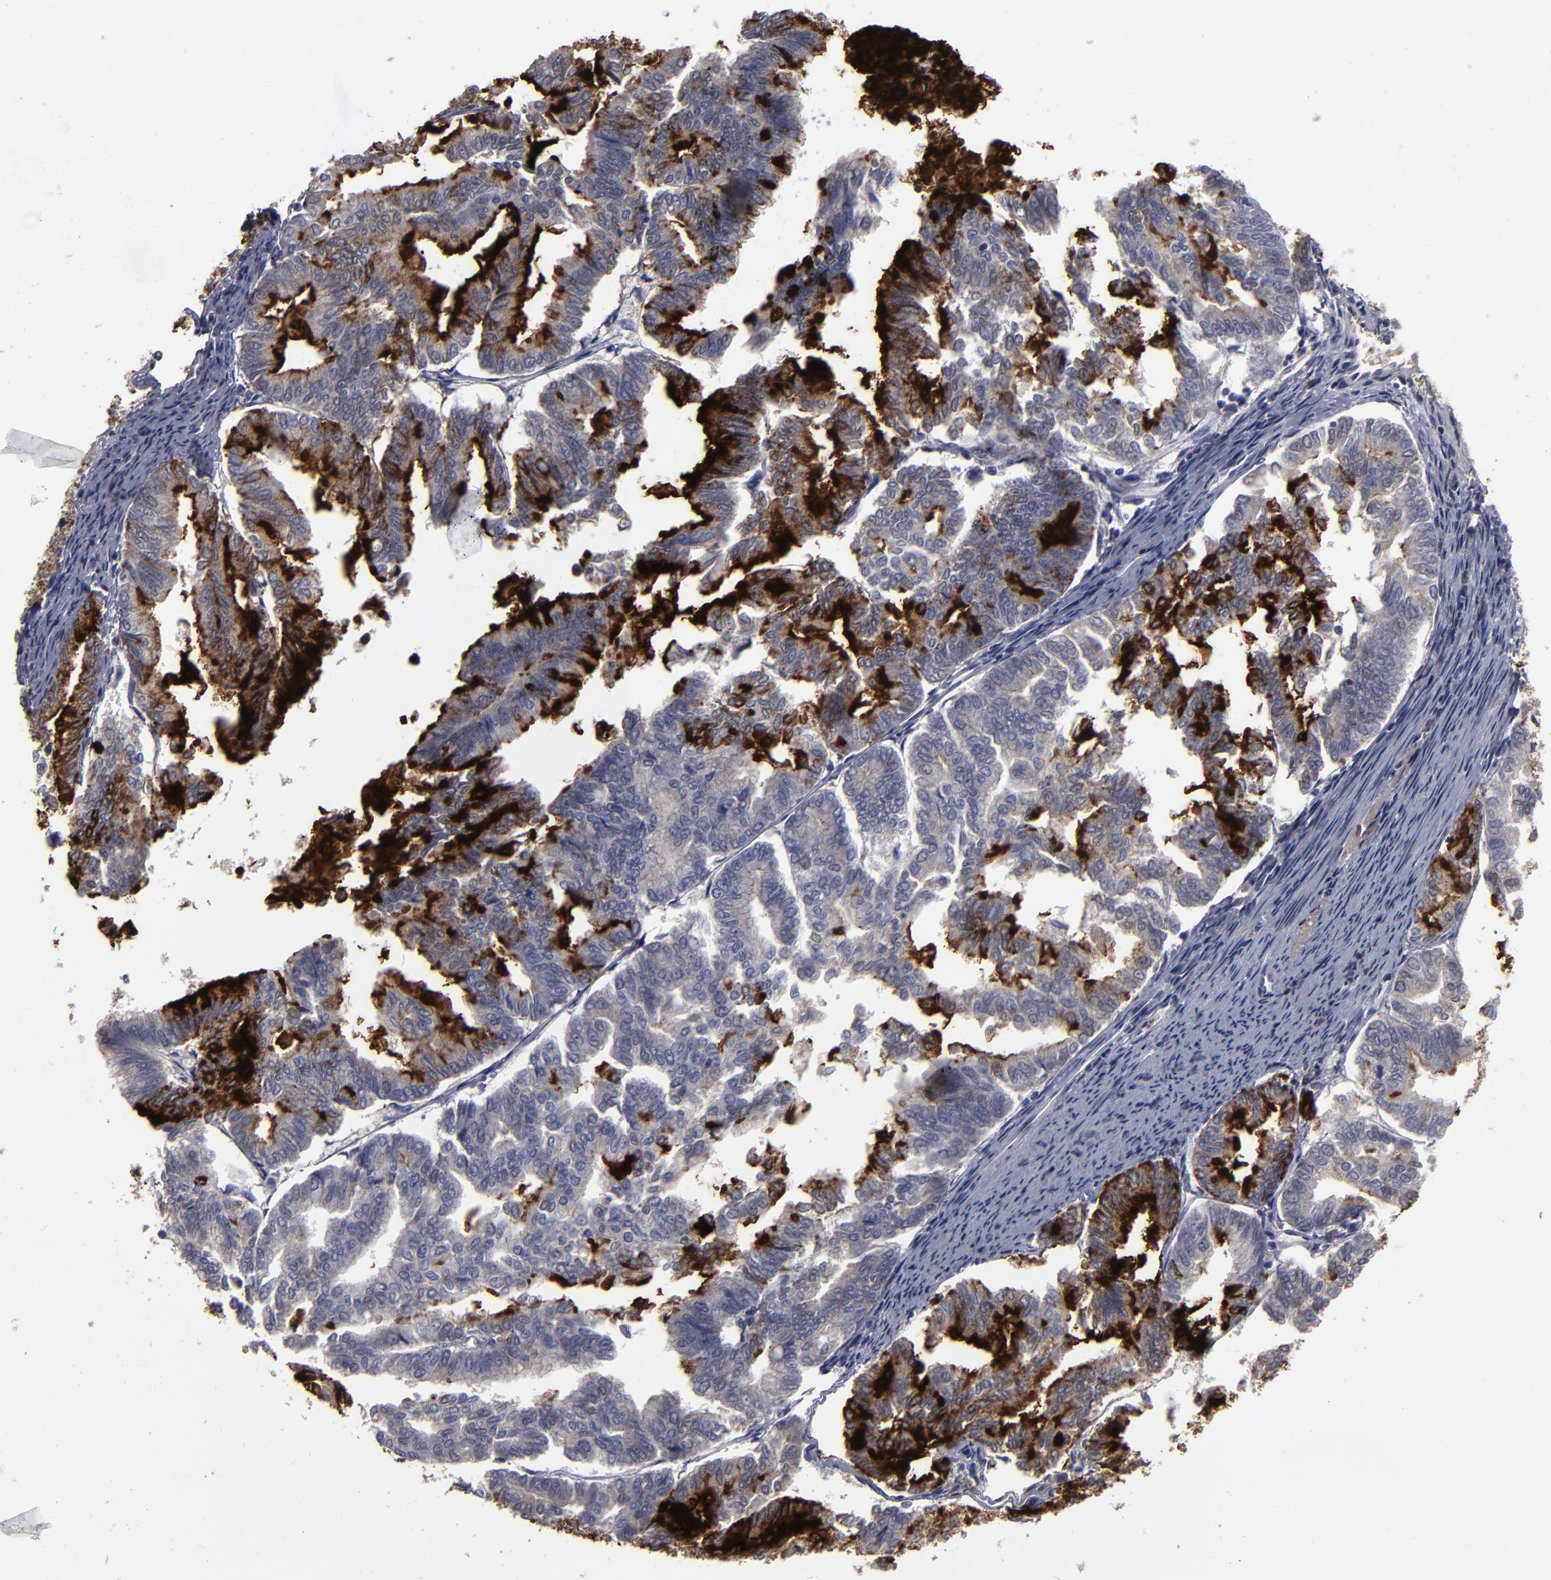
{"staining": {"intensity": "strong", "quantity": "25%-75%", "location": "cytoplasmic/membranous"}, "tissue": "endometrial cancer", "cell_type": "Tumor cells", "image_type": "cancer", "snomed": [{"axis": "morphology", "description": "Adenocarcinoma, NOS"}, {"axis": "topography", "description": "Endometrium"}], "caption": "A histopathology image of adenocarcinoma (endometrial) stained for a protein exhibits strong cytoplasmic/membranous brown staining in tumor cells.", "gene": "GPM6B", "patient": {"sex": "female", "age": 79}}